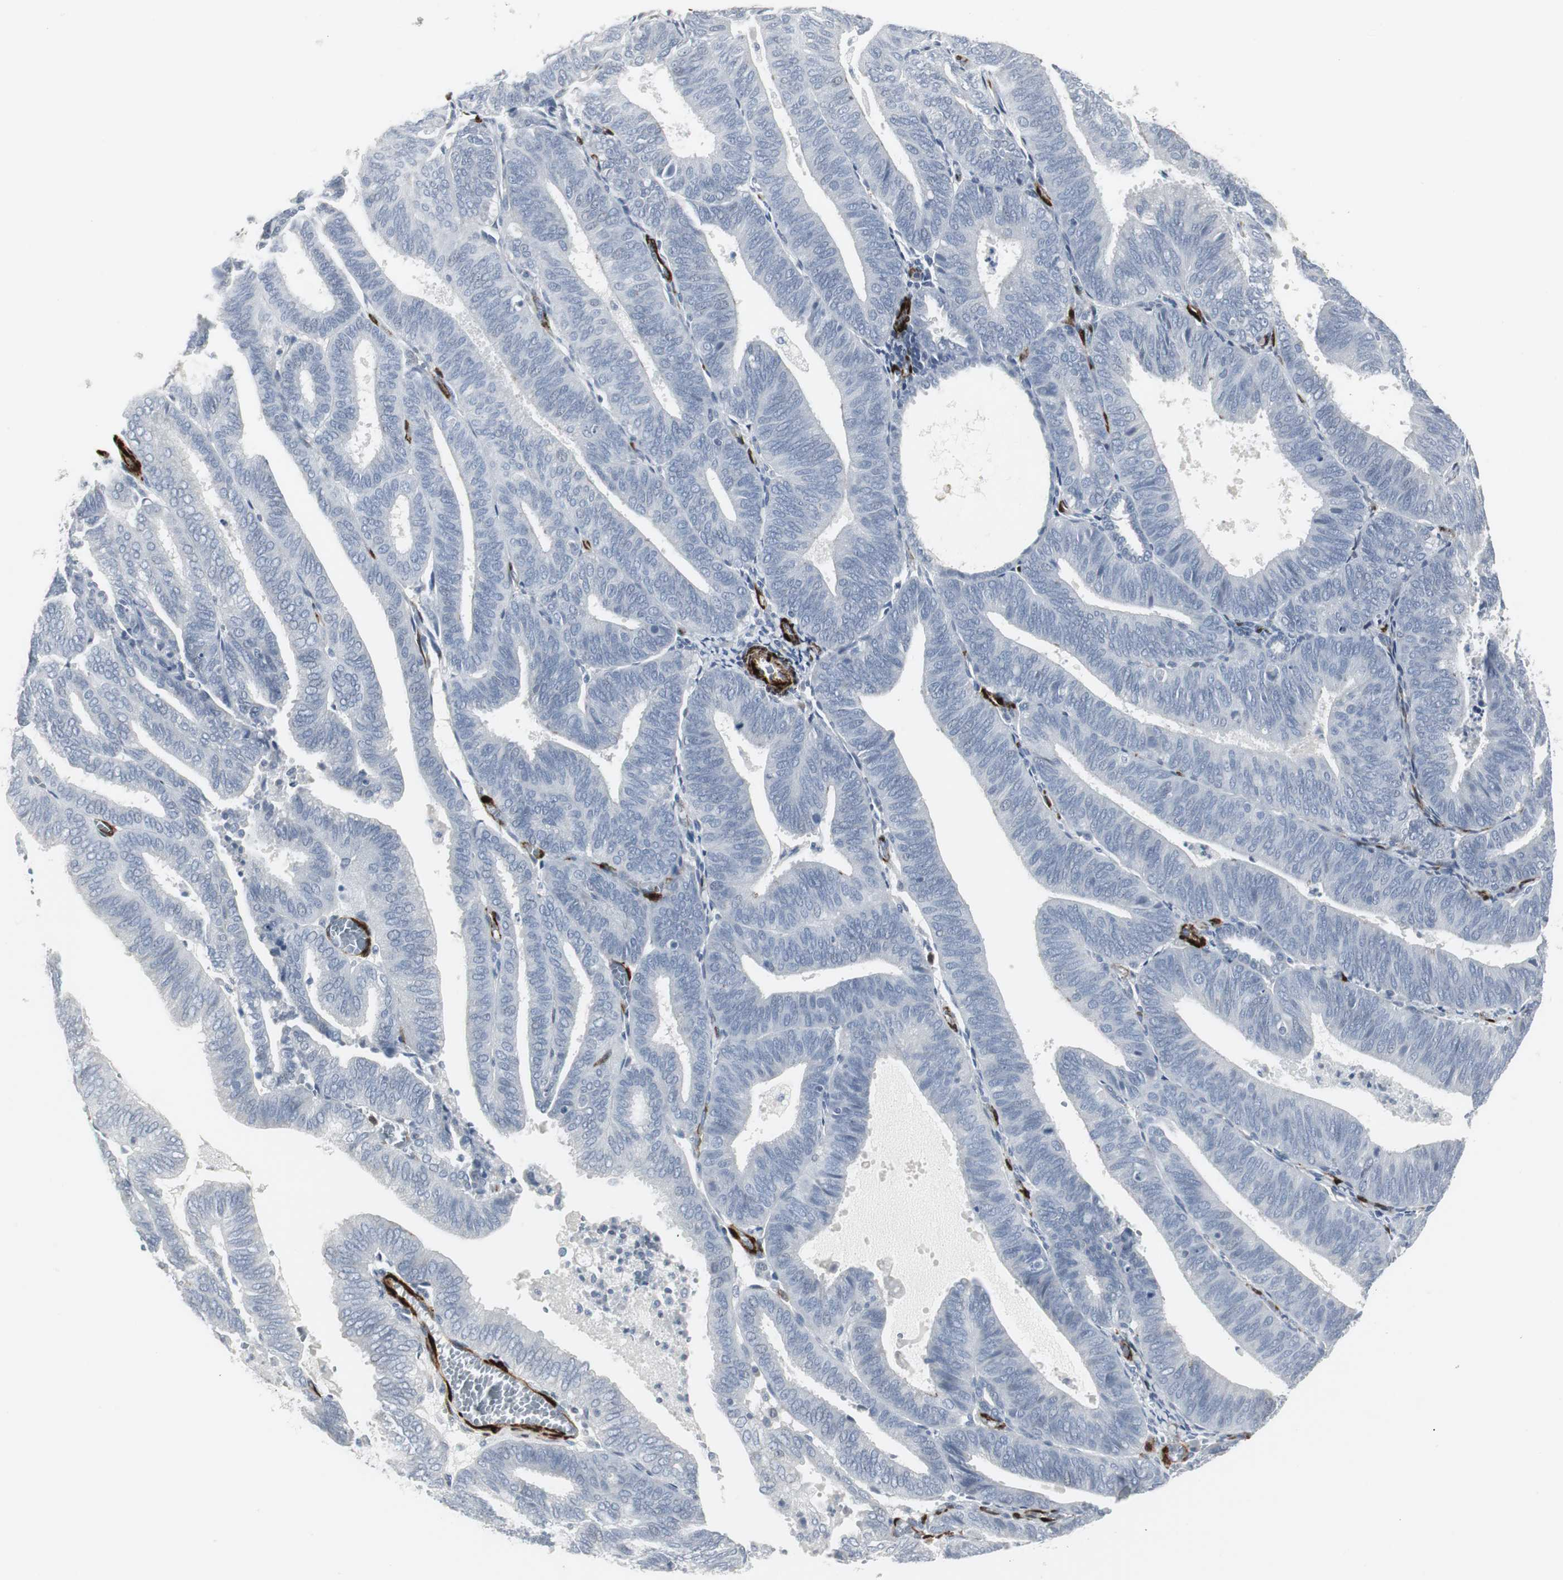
{"staining": {"intensity": "negative", "quantity": "none", "location": "none"}, "tissue": "endometrial cancer", "cell_type": "Tumor cells", "image_type": "cancer", "snomed": [{"axis": "morphology", "description": "Adenocarcinoma, NOS"}, {"axis": "topography", "description": "Uterus"}], "caption": "Micrograph shows no protein staining in tumor cells of adenocarcinoma (endometrial) tissue. Nuclei are stained in blue.", "gene": "PPP1R14A", "patient": {"sex": "female", "age": 60}}